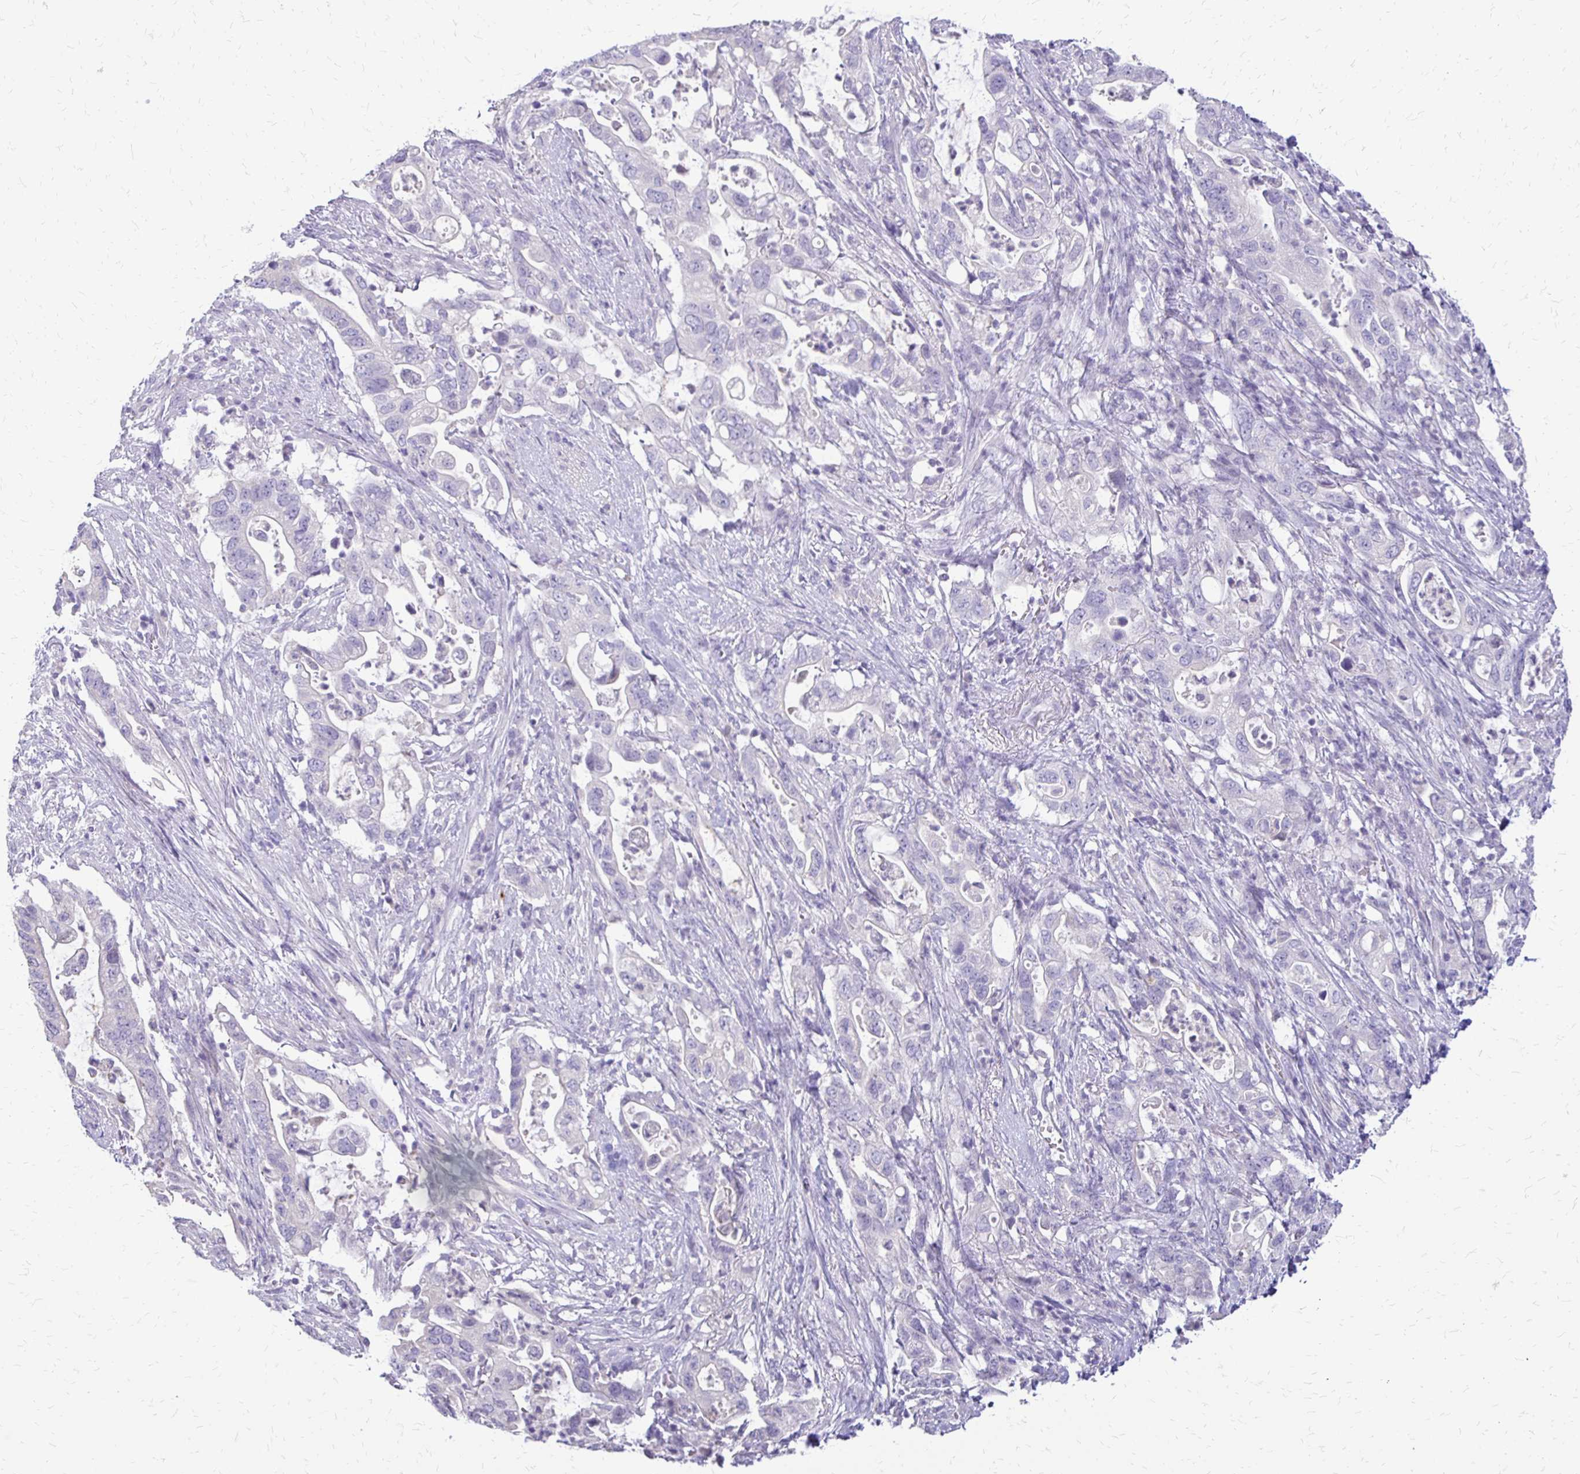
{"staining": {"intensity": "negative", "quantity": "none", "location": "none"}, "tissue": "pancreatic cancer", "cell_type": "Tumor cells", "image_type": "cancer", "snomed": [{"axis": "morphology", "description": "Adenocarcinoma, NOS"}, {"axis": "topography", "description": "Pancreas"}], "caption": "Tumor cells show no significant protein positivity in pancreatic cancer (adenocarcinoma). Nuclei are stained in blue.", "gene": "ALPG", "patient": {"sex": "female", "age": 72}}